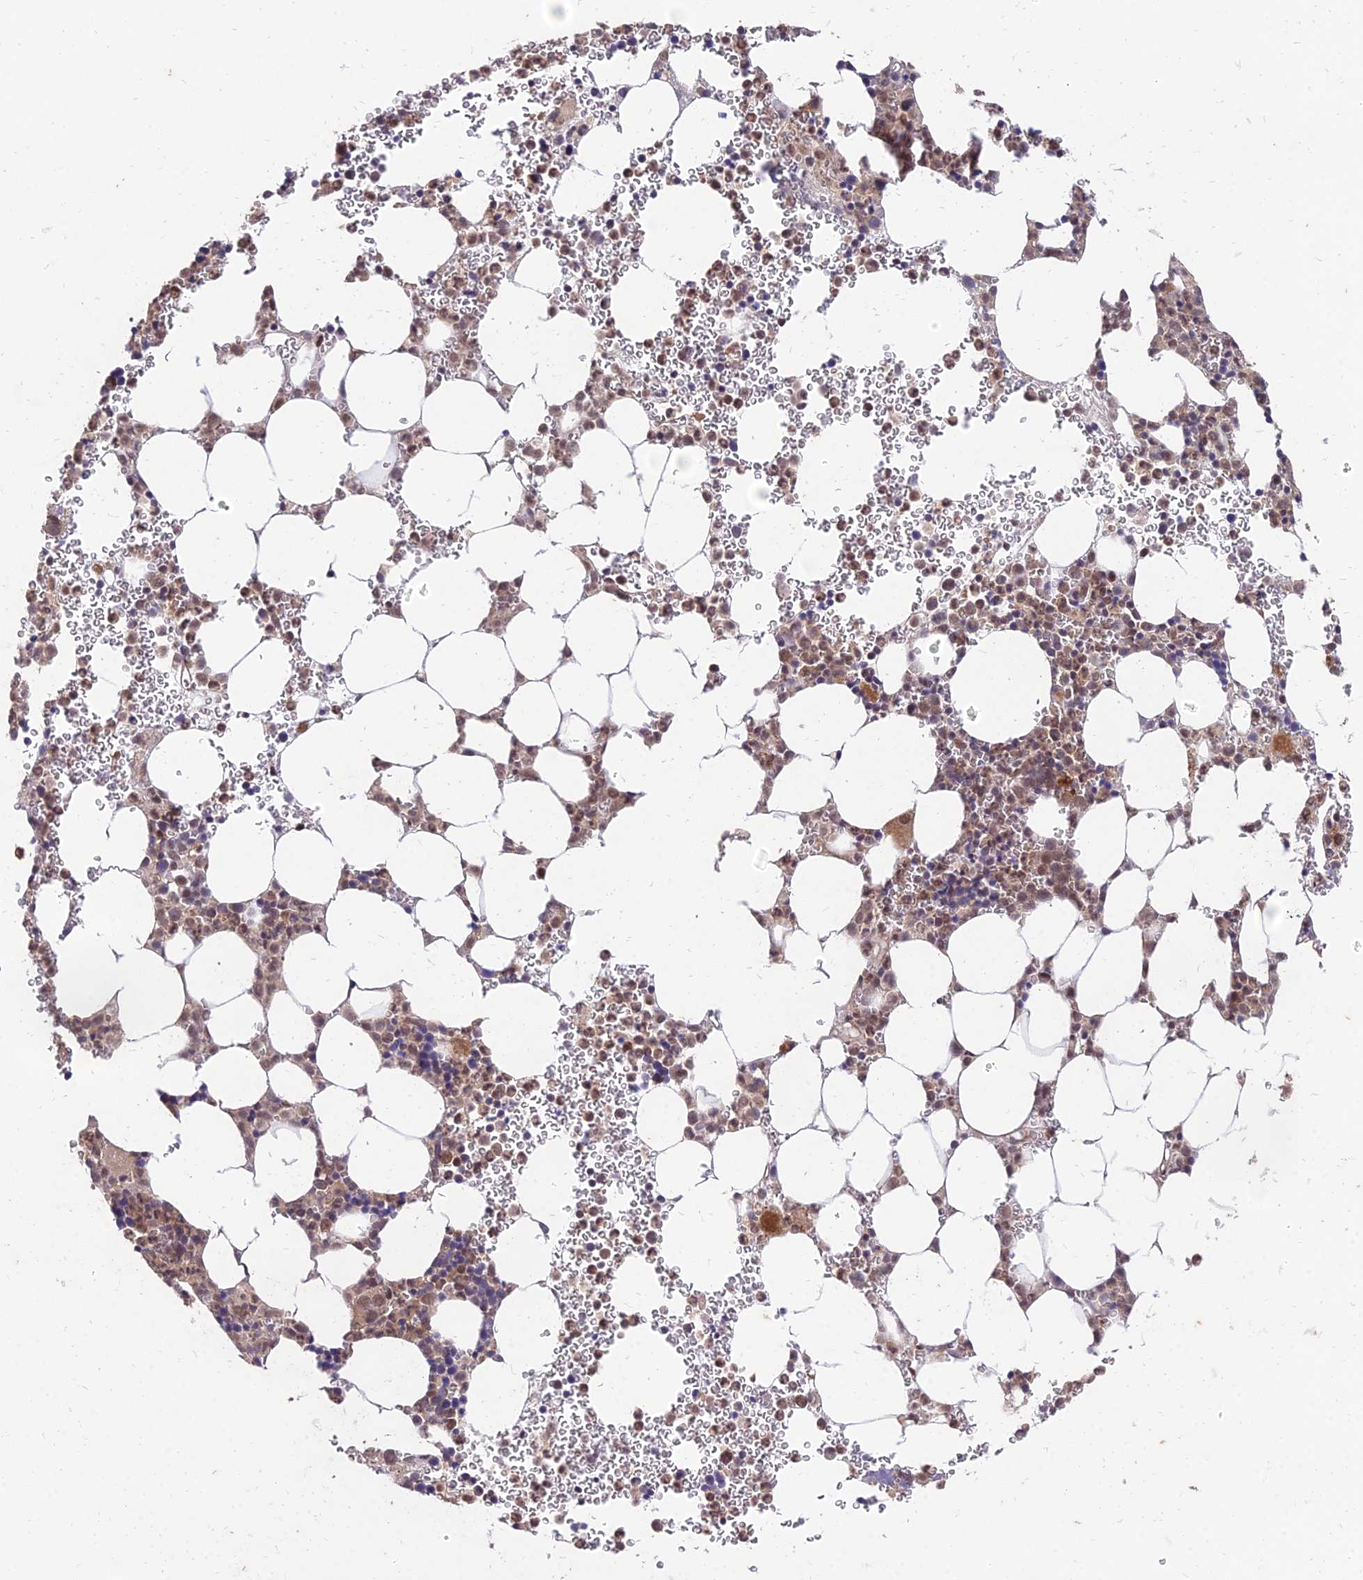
{"staining": {"intensity": "moderate", "quantity": ">75%", "location": "cytoplasmic/membranous,nuclear"}, "tissue": "bone marrow", "cell_type": "Hematopoietic cells", "image_type": "normal", "snomed": [{"axis": "morphology", "description": "Normal tissue, NOS"}, {"axis": "topography", "description": "Bone marrow"}], "caption": "Immunohistochemical staining of unremarkable human bone marrow exhibits >75% levels of moderate cytoplasmic/membranous,nuclear protein expression in approximately >75% of hematopoietic cells.", "gene": "ZNF85", "patient": {"sex": "female", "age": 78}}